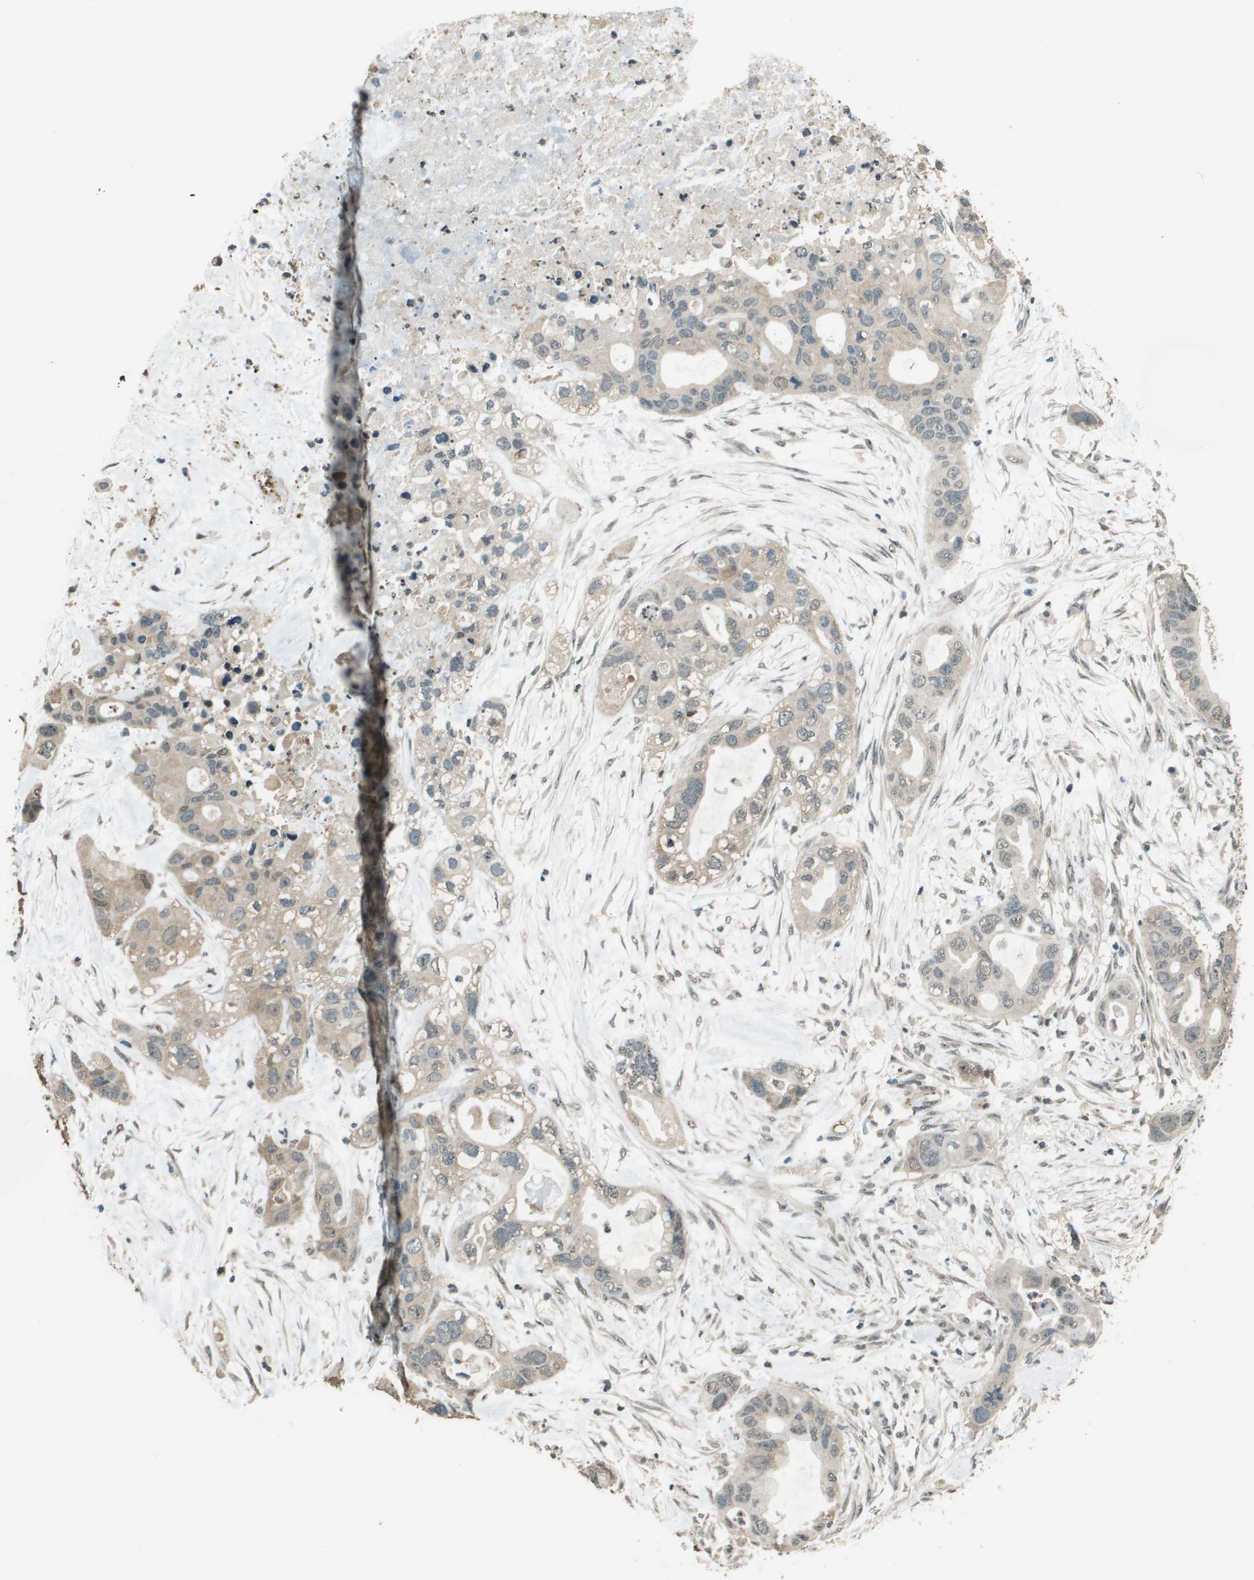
{"staining": {"intensity": "weak", "quantity": ">75%", "location": "cytoplasmic/membranous"}, "tissue": "pancreatic cancer", "cell_type": "Tumor cells", "image_type": "cancer", "snomed": [{"axis": "morphology", "description": "Adenocarcinoma, NOS"}, {"axis": "topography", "description": "Pancreas"}], "caption": "Human pancreatic adenocarcinoma stained for a protein (brown) displays weak cytoplasmic/membranous positive positivity in about >75% of tumor cells.", "gene": "SDC3", "patient": {"sex": "female", "age": 71}}